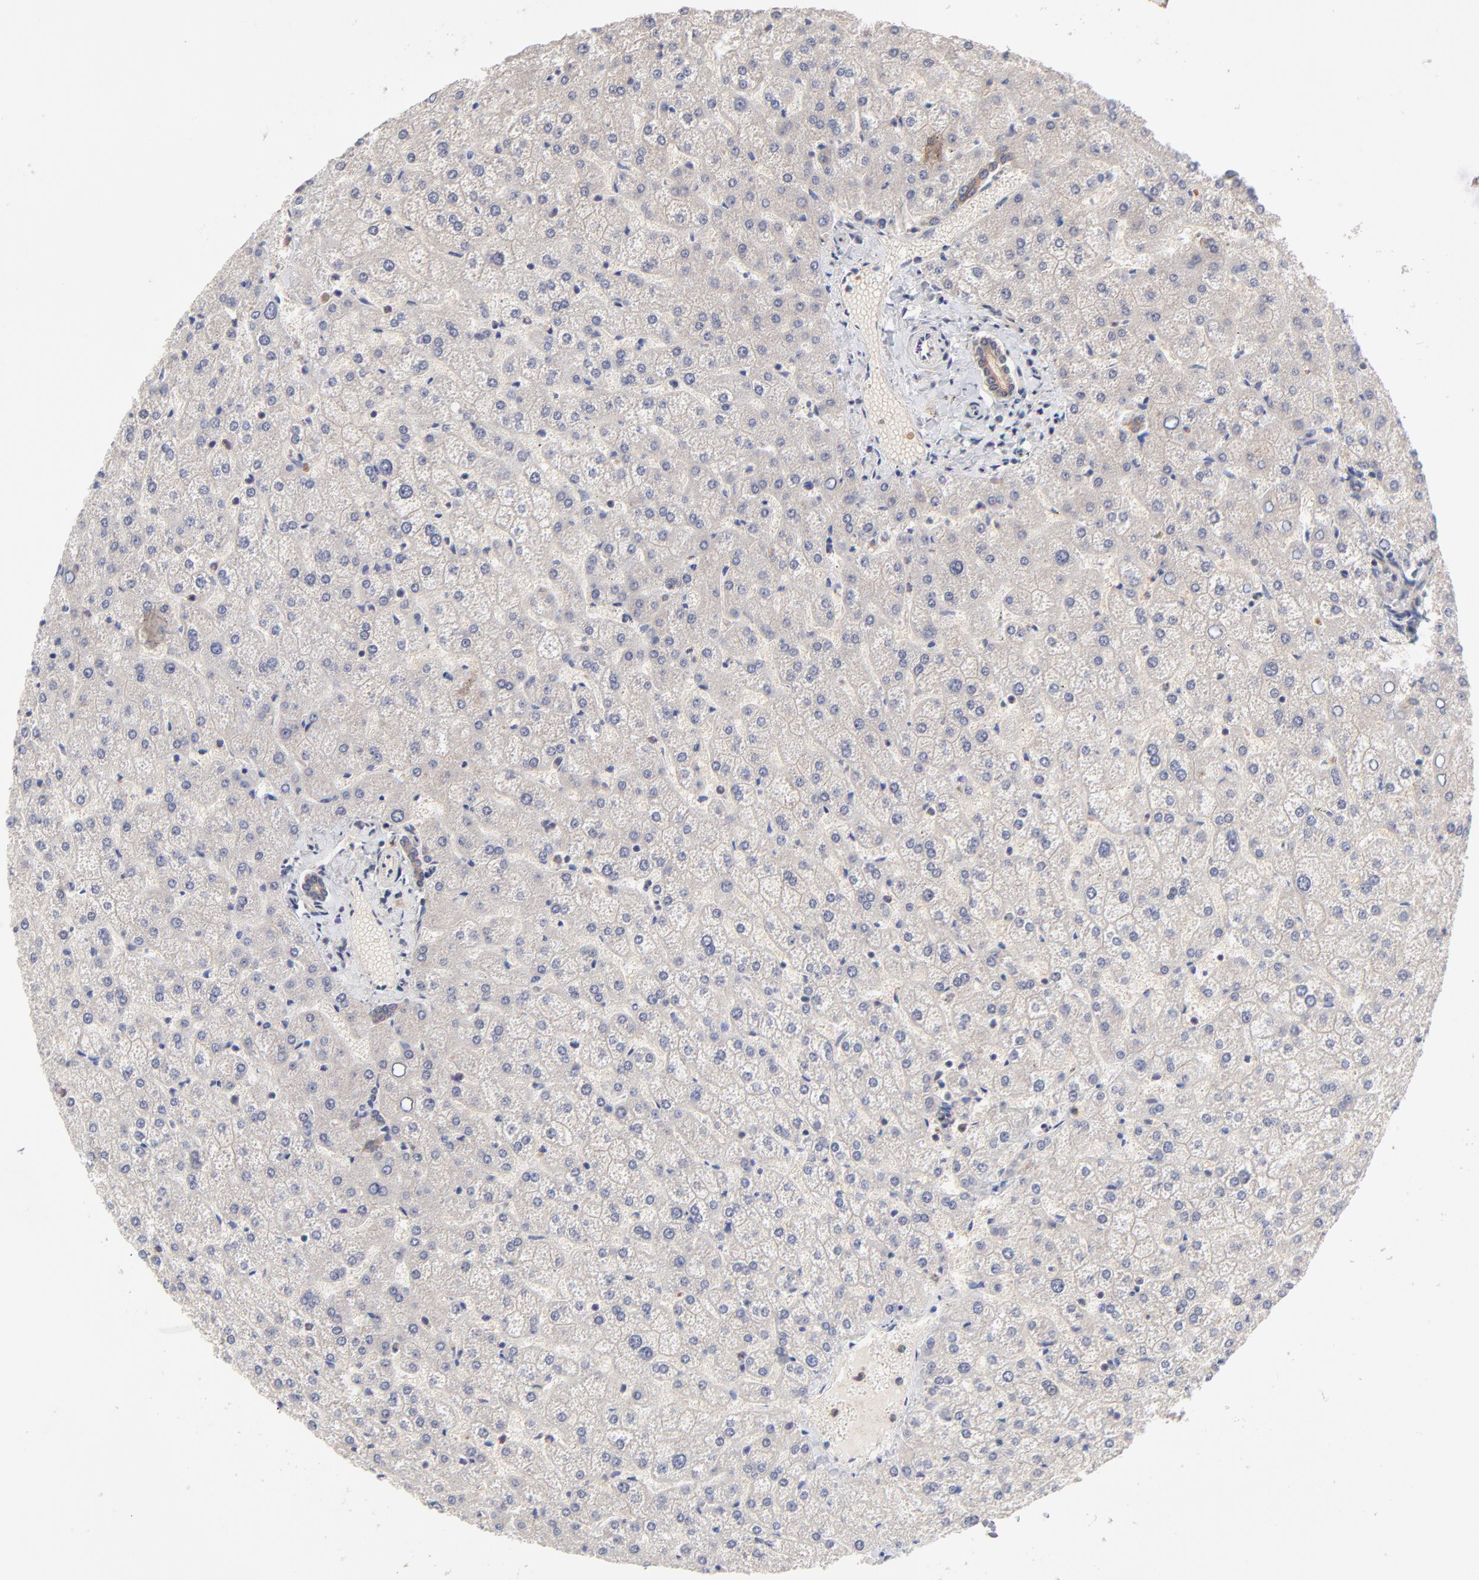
{"staining": {"intensity": "weak", "quantity": ">75%", "location": "cytoplasmic/membranous"}, "tissue": "liver", "cell_type": "Cholangiocytes", "image_type": "normal", "snomed": [{"axis": "morphology", "description": "Normal tissue, NOS"}, {"axis": "topography", "description": "Liver"}], "caption": "Immunohistochemistry (IHC) of benign human liver shows low levels of weak cytoplasmic/membranous staining in approximately >75% of cholangiocytes. (IHC, brightfield microscopy, high magnification).", "gene": "PCMT1", "patient": {"sex": "female", "age": 32}}